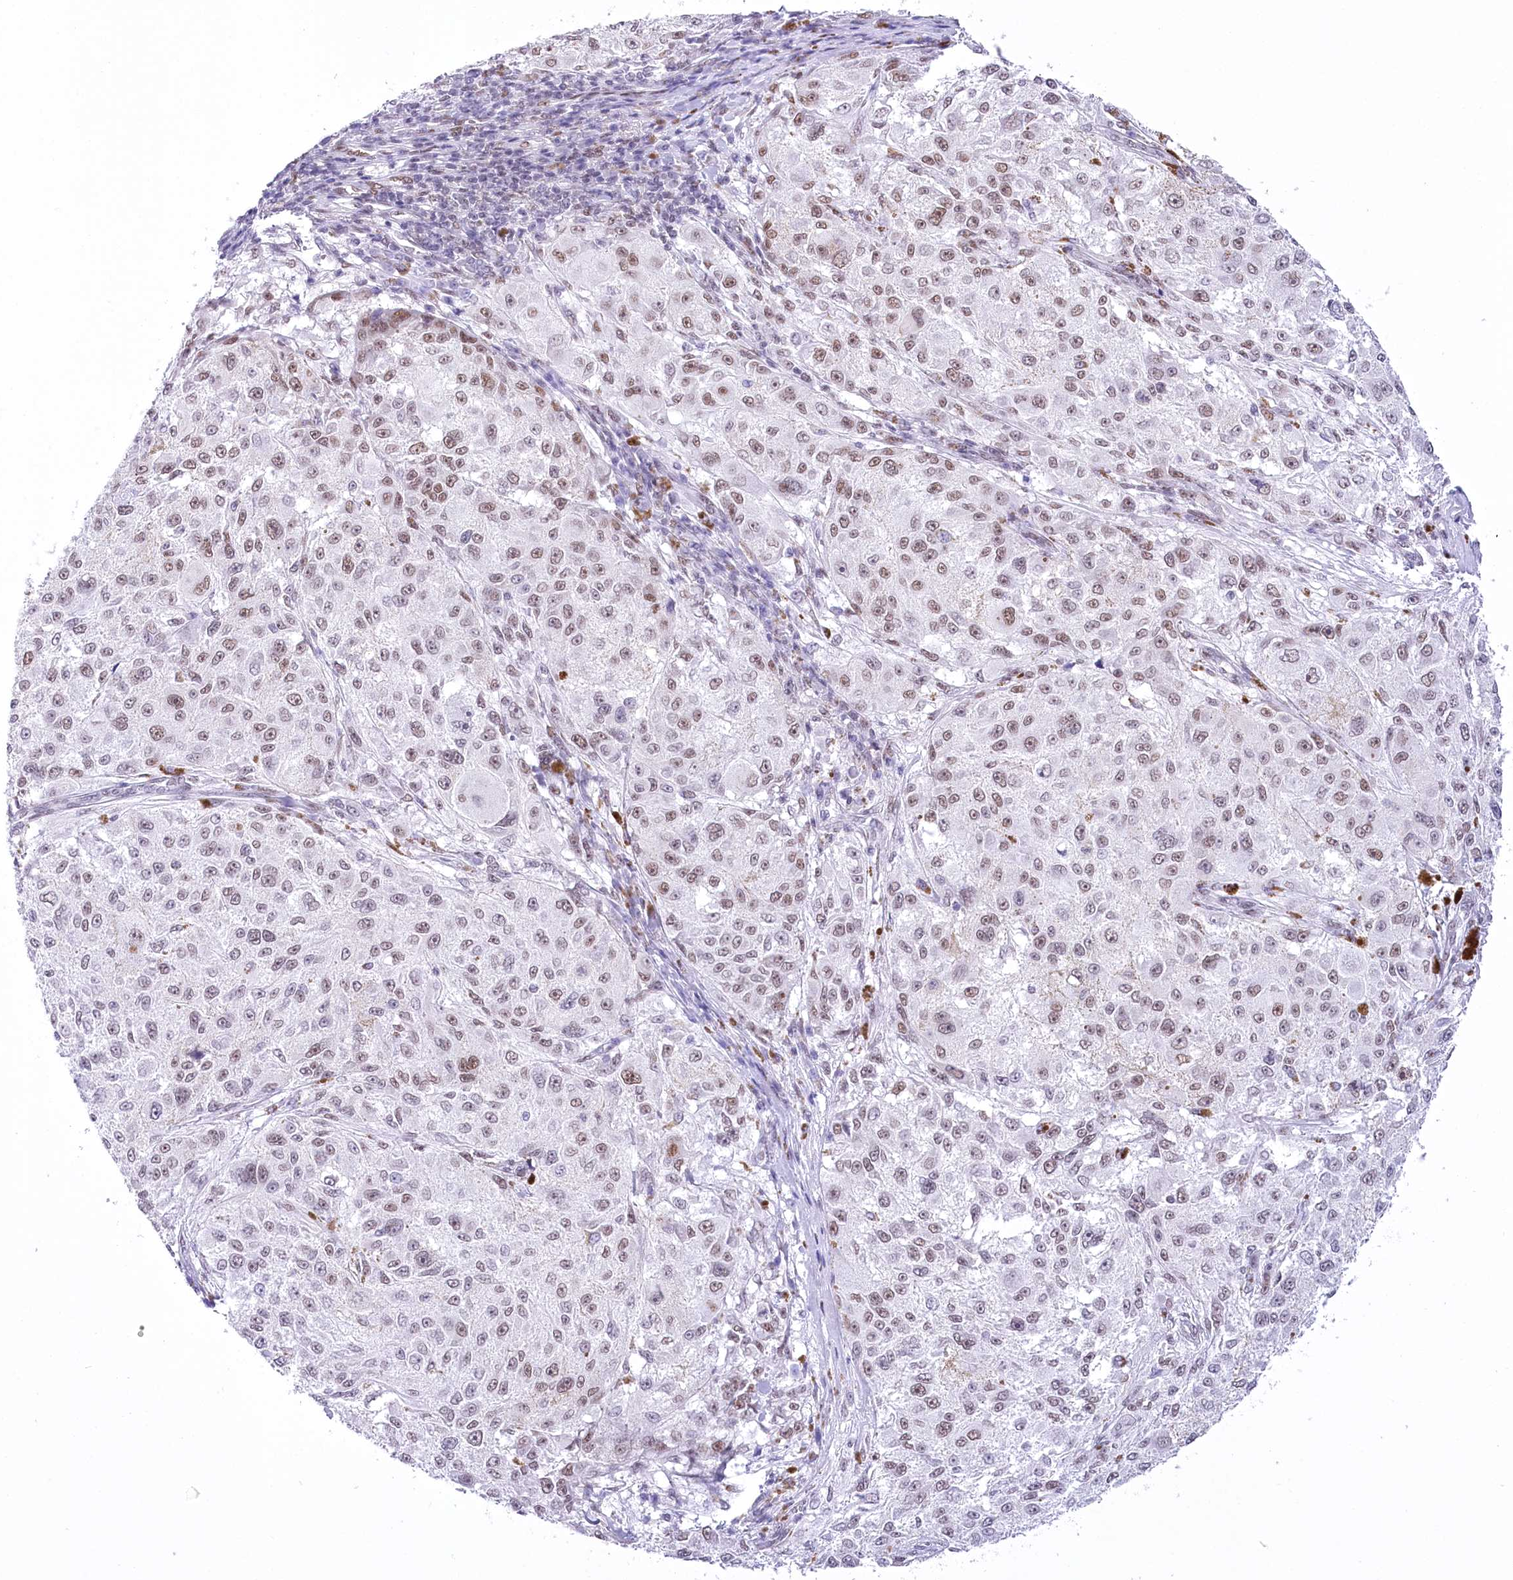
{"staining": {"intensity": "moderate", "quantity": "25%-75%", "location": "nuclear"}, "tissue": "melanoma", "cell_type": "Tumor cells", "image_type": "cancer", "snomed": [{"axis": "morphology", "description": "Necrosis, NOS"}, {"axis": "morphology", "description": "Malignant melanoma, NOS"}, {"axis": "topography", "description": "Skin"}], "caption": "An image of melanoma stained for a protein demonstrates moderate nuclear brown staining in tumor cells.", "gene": "HNRNPA0", "patient": {"sex": "female", "age": 87}}